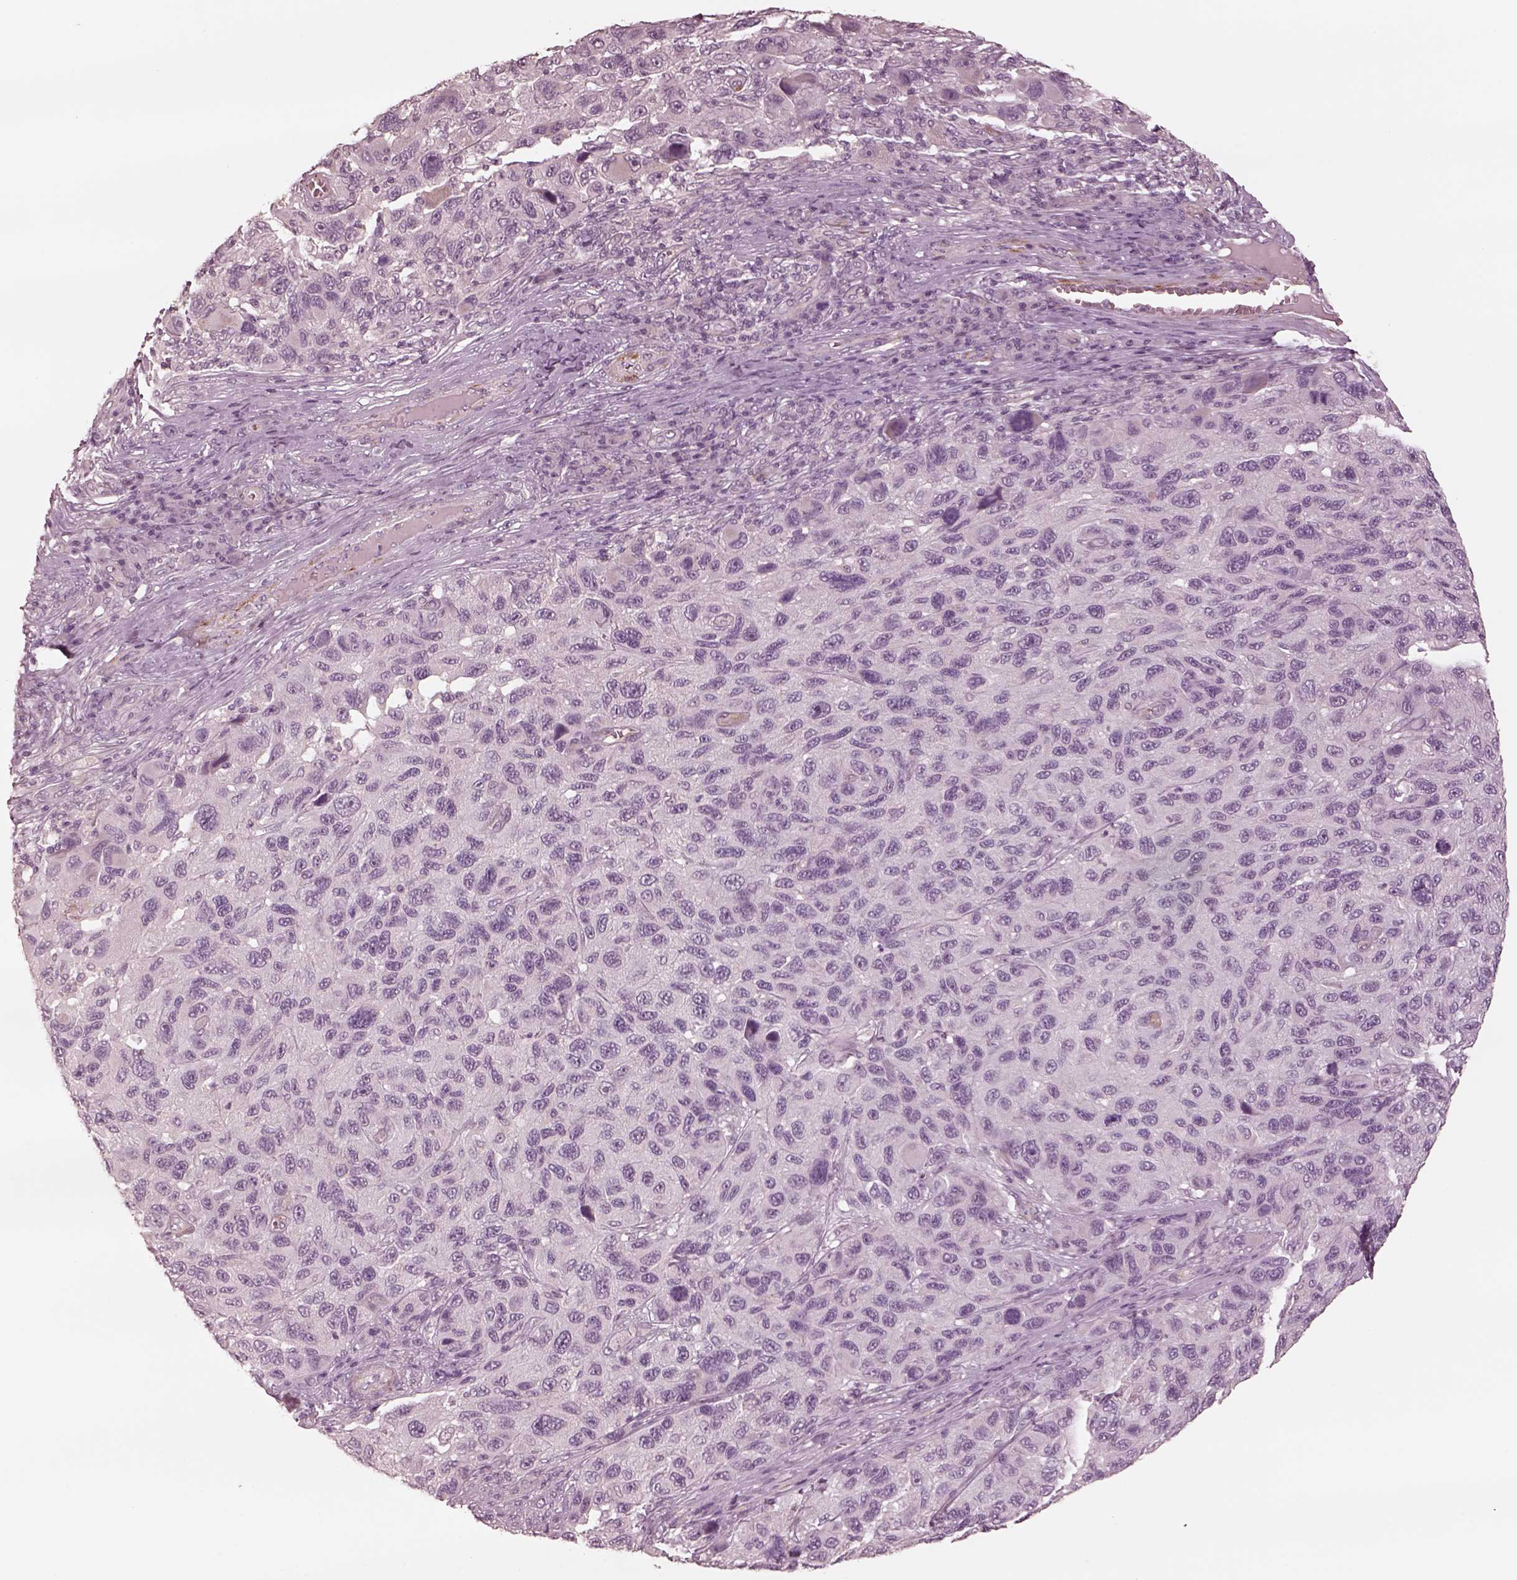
{"staining": {"intensity": "negative", "quantity": "none", "location": "none"}, "tissue": "melanoma", "cell_type": "Tumor cells", "image_type": "cancer", "snomed": [{"axis": "morphology", "description": "Malignant melanoma, NOS"}, {"axis": "topography", "description": "Skin"}], "caption": "DAB immunohistochemical staining of melanoma shows no significant positivity in tumor cells.", "gene": "DNAAF9", "patient": {"sex": "male", "age": 53}}